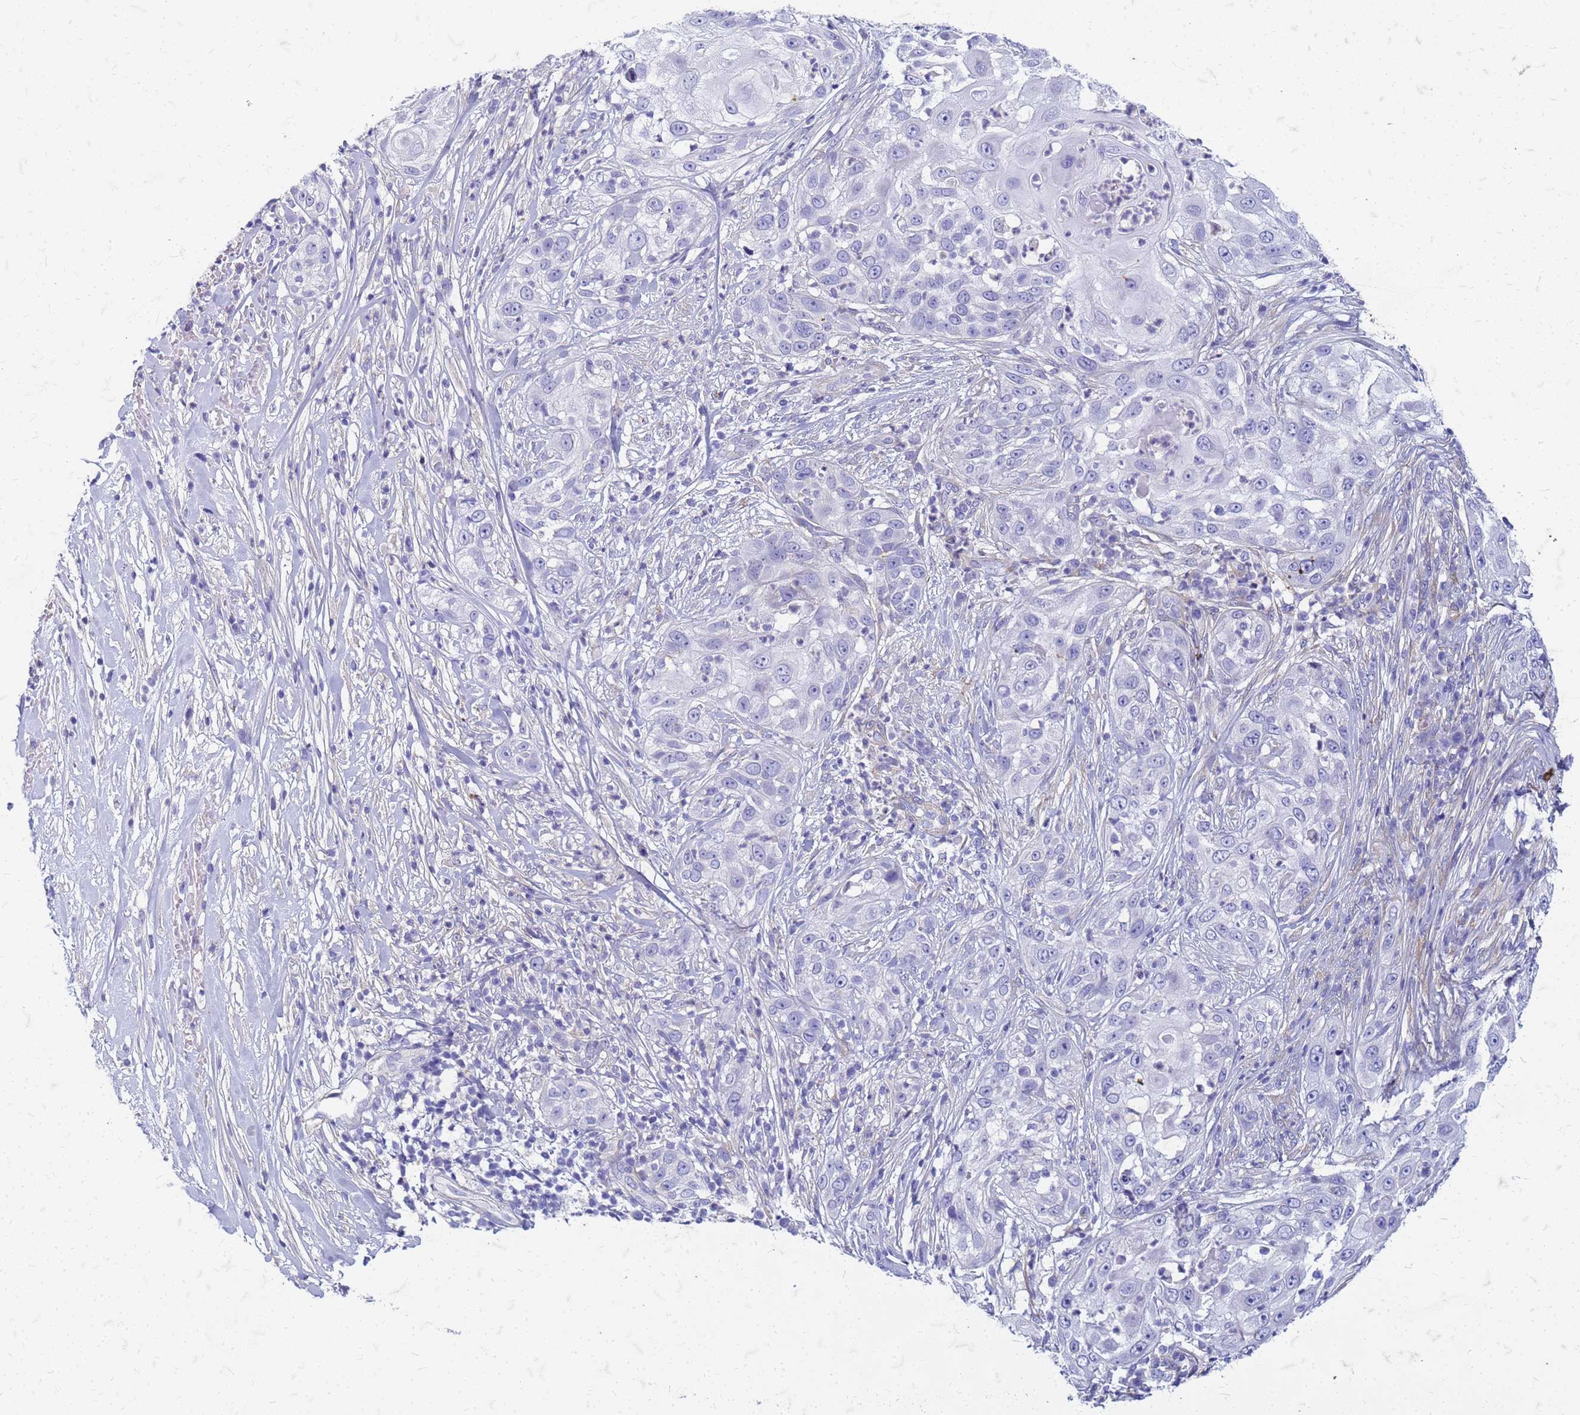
{"staining": {"intensity": "negative", "quantity": "none", "location": "none"}, "tissue": "skin cancer", "cell_type": "Tumor cells", "image_type": "cancer", "snomed": [{"axis": "morphology", "description": "Squamous cell carcinoma, NOS"}, {"axis": "topography", "description": "Skin"}], "caption": "Skin cancer (squamous cell carcinoma) was stained to show a protein in brown. There is no significant positivity in tumor cells. (Stains: DAB (3,3'-diaminobenzidine) immunohistochemistry with hematoxylin counter stain, Microscopy: brightfield microscopy at high magnification).", "gene": "TRIM64B", "patient": {"sex": "female", "age": 44}}